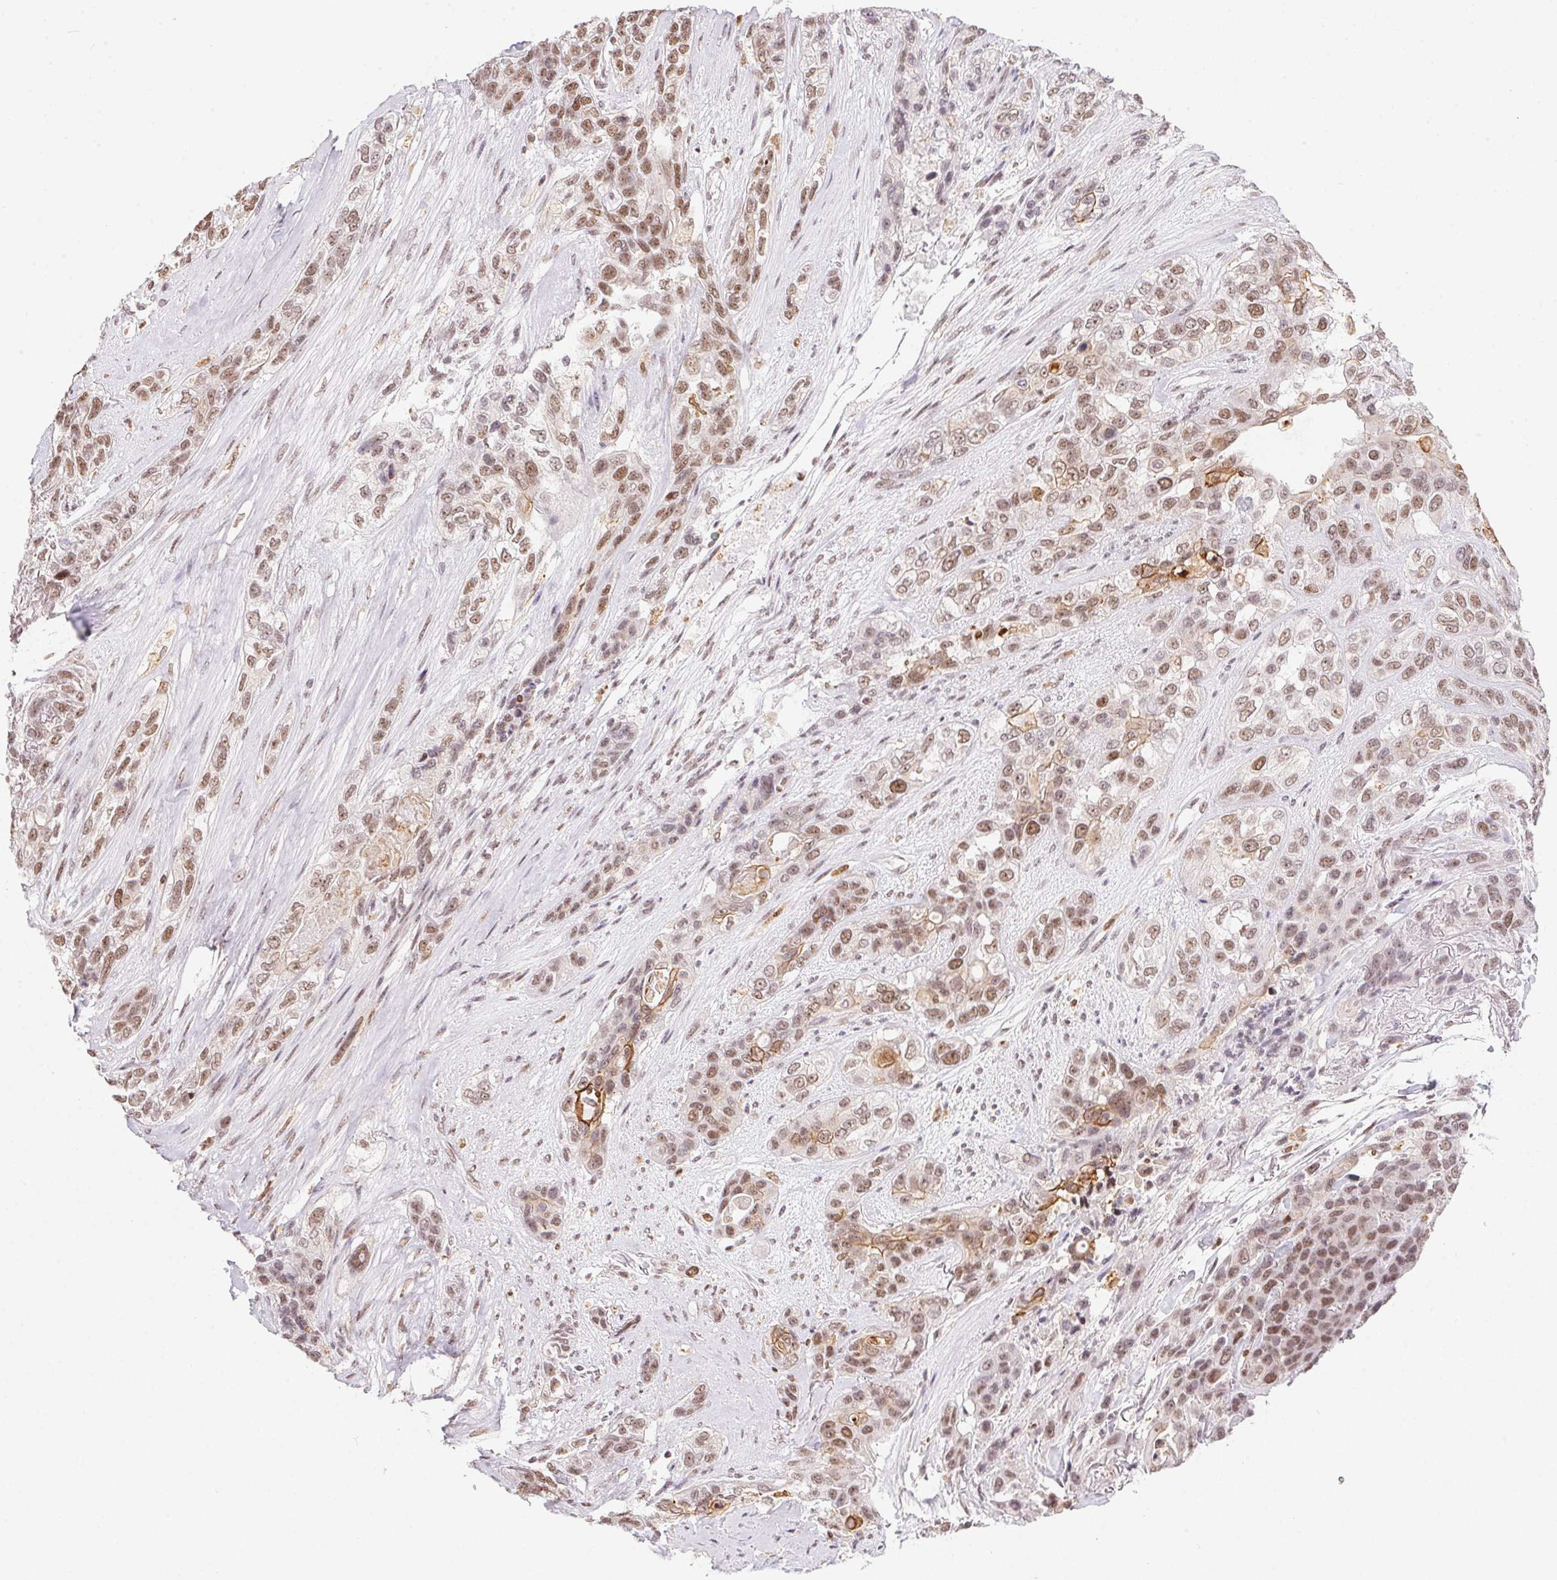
{"staining": {"intensity": "moderate", "quantity": ">75%", "location": "nuclear"}, "tissue": "lung cancer", "cell_type": "Tumor cells", "image_type": "cancer", "snomed": [{"axis": "morphology", "description": "Squamous cell carcinoma, NOS"}, {"axis": "topography", "description": "Lung"}], "caption": "Immunohistochemistry image of neoplastic tissue: squamous cell carcinoma (lung) stained using immunohistochemistry (IHC) exhibits medium levels of moderate protein expression localized specifically in the nuclear of tumor cells, appearing as a nuclear brown color.", "gene": "NFE2L1", "patient": {"sex": "female", "age": 70}}